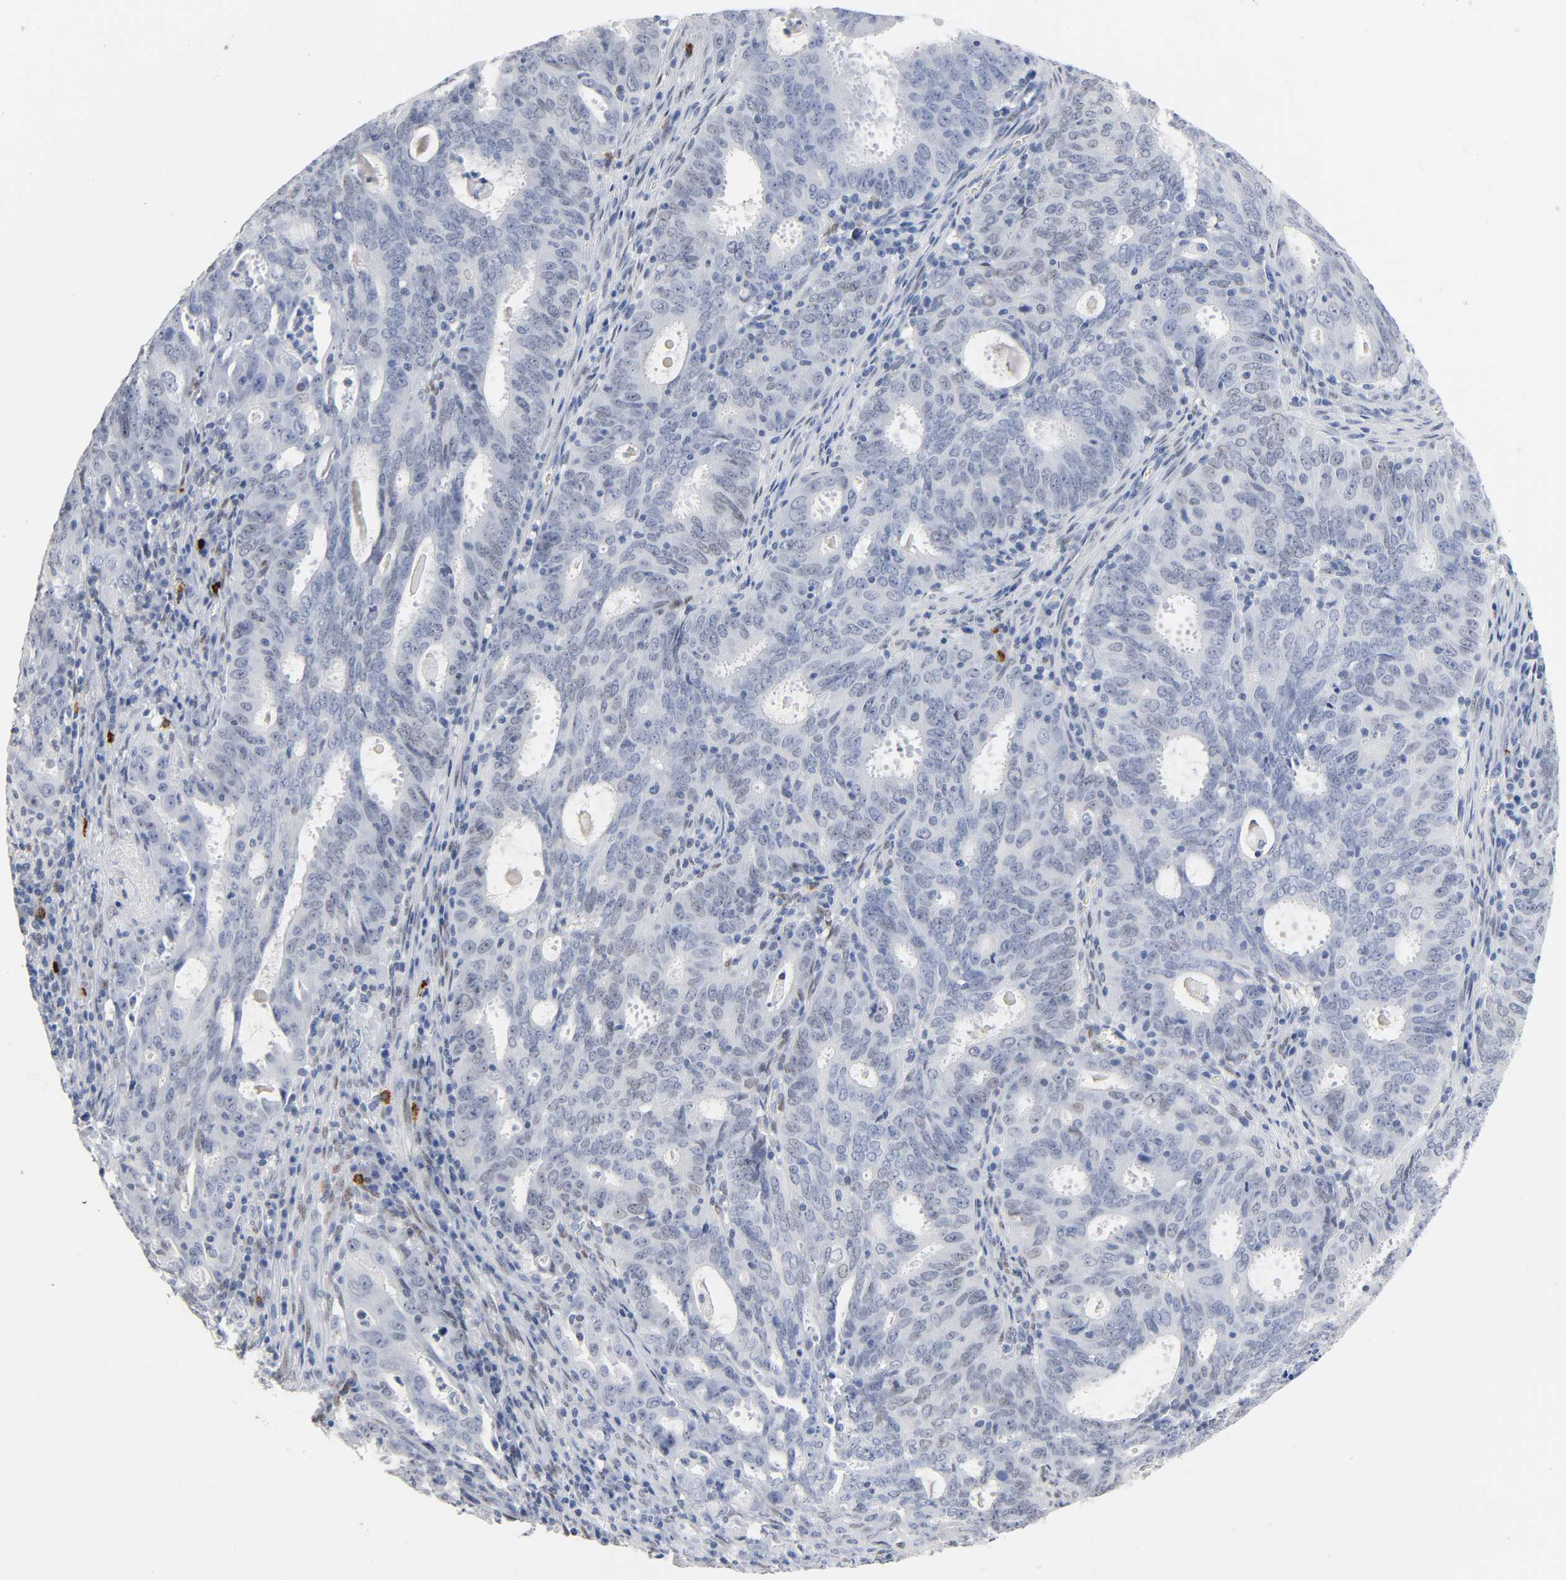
{"staining": {"intensity": "weak", "quantity": "25%-75%", "location": "nuclear"}, "tissue": "cervical cancer", "cell_type": "Tumor cells", "image_type": "cancer", "snomed": [{"axis": "morphology", "description": "Adenocarcinoma, NOS"}, {"axis": "topography", "description": "Cervix"}], "caption": "Immunohistochemistry histopathology image of neoplastic tissue: cervical cancer stained using immunohistochemistry exhibits low levels of weak protein expression localized specifically in the nuclear of tumor cells, appearing as a nuclear brown color.", "gene": "NAB2", "patient": {"sex": "female", "age": 44}}